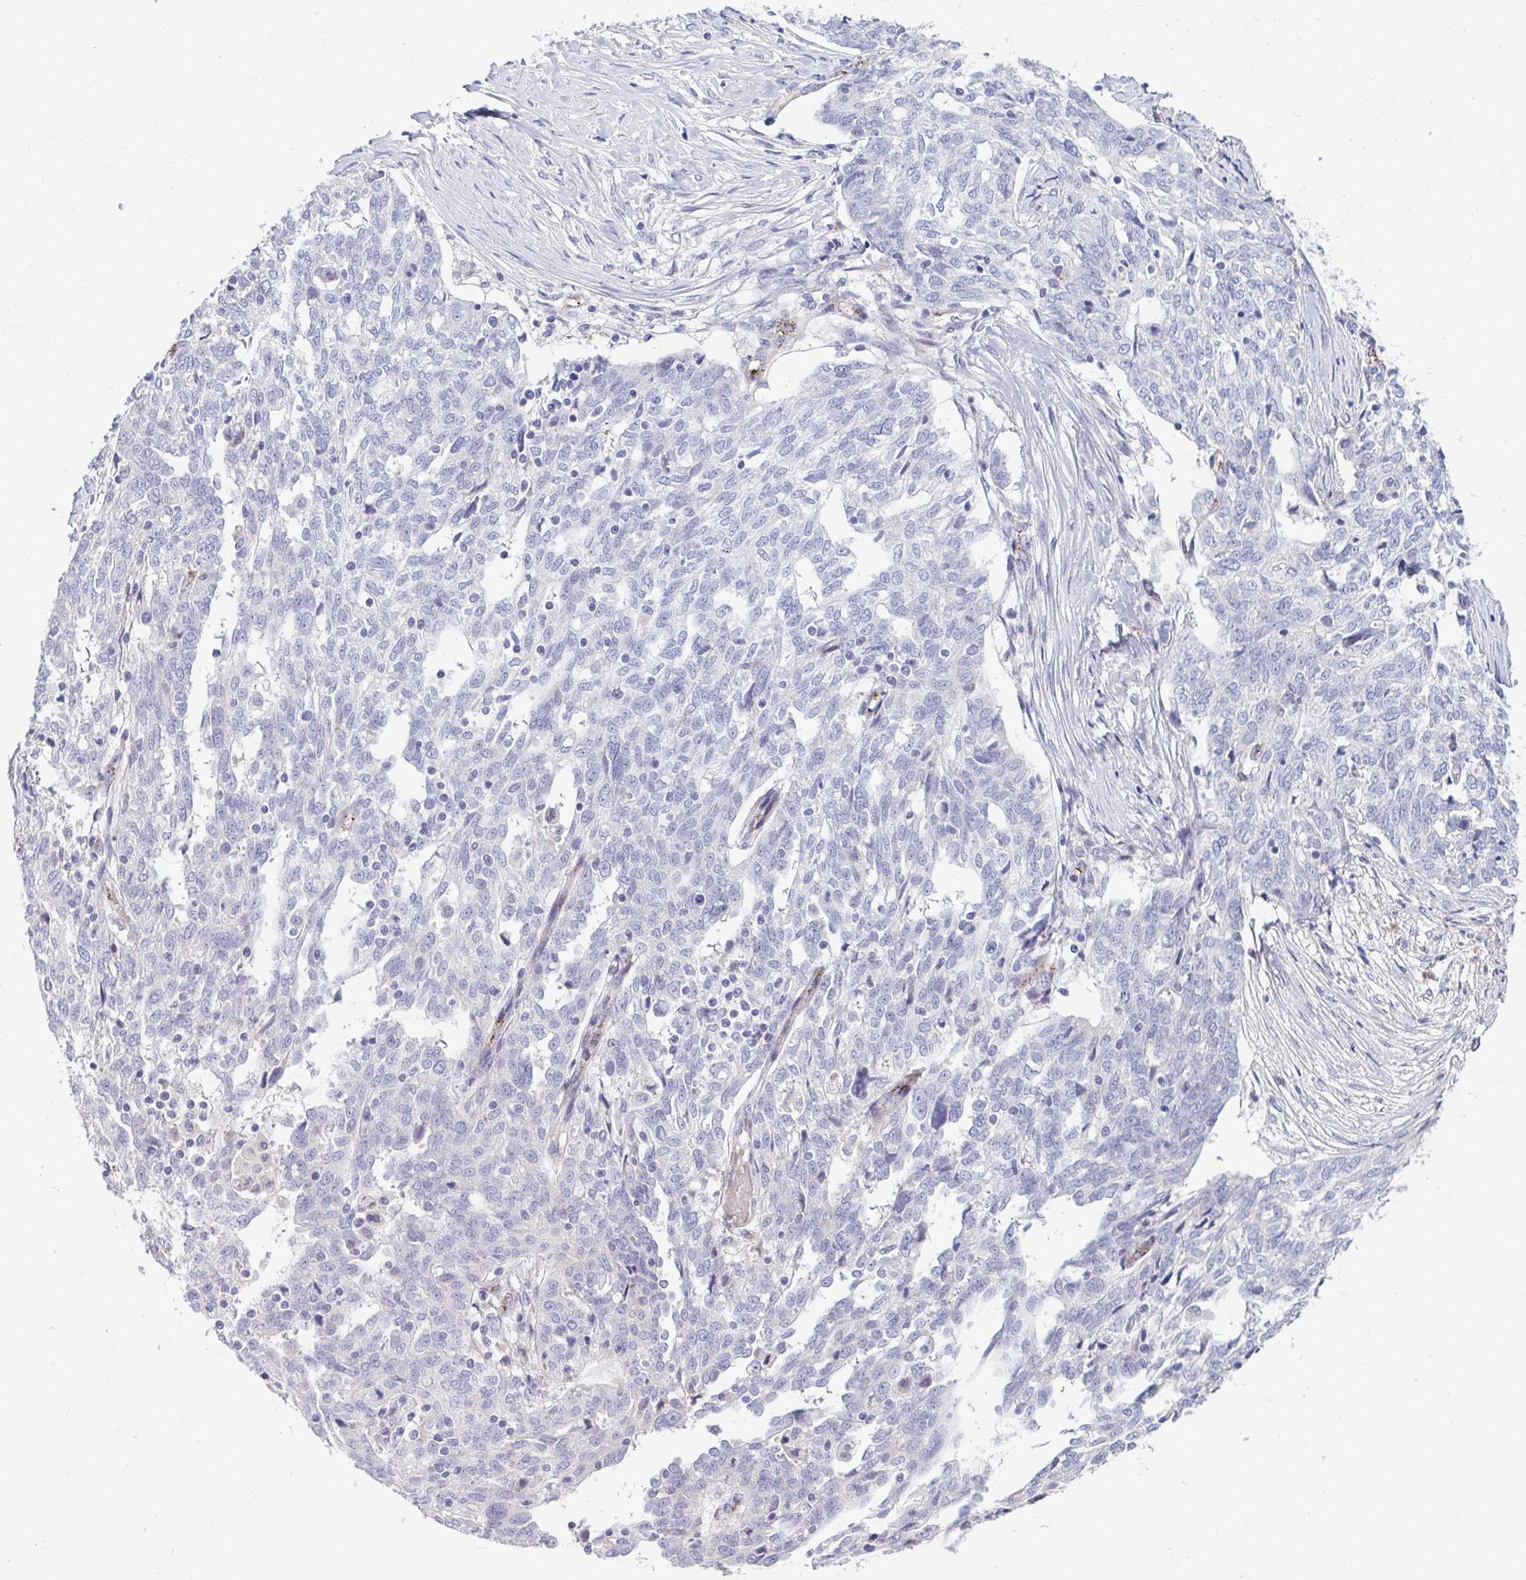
{"staining": {"intensity": "negative", "quantity": "none", "location": "none"}, "tissue": "ovarian cancer", "cell_type": "Tumor cells", "image_type": "cancer", "snomed": [{"axis": "morphology", "description": "Cystadenocarcinoma, serous, NOS"}, {"axis": "topography", "description": "Ovary"}], "caption": "Human ovarian cancer (serous cystadenocarcinoma) stained for a protein using immunohistochemistry shows no expression in tumor cells.", "gene": "TOR1AIP2", "patient": {"sex": "female", "age": 67}}